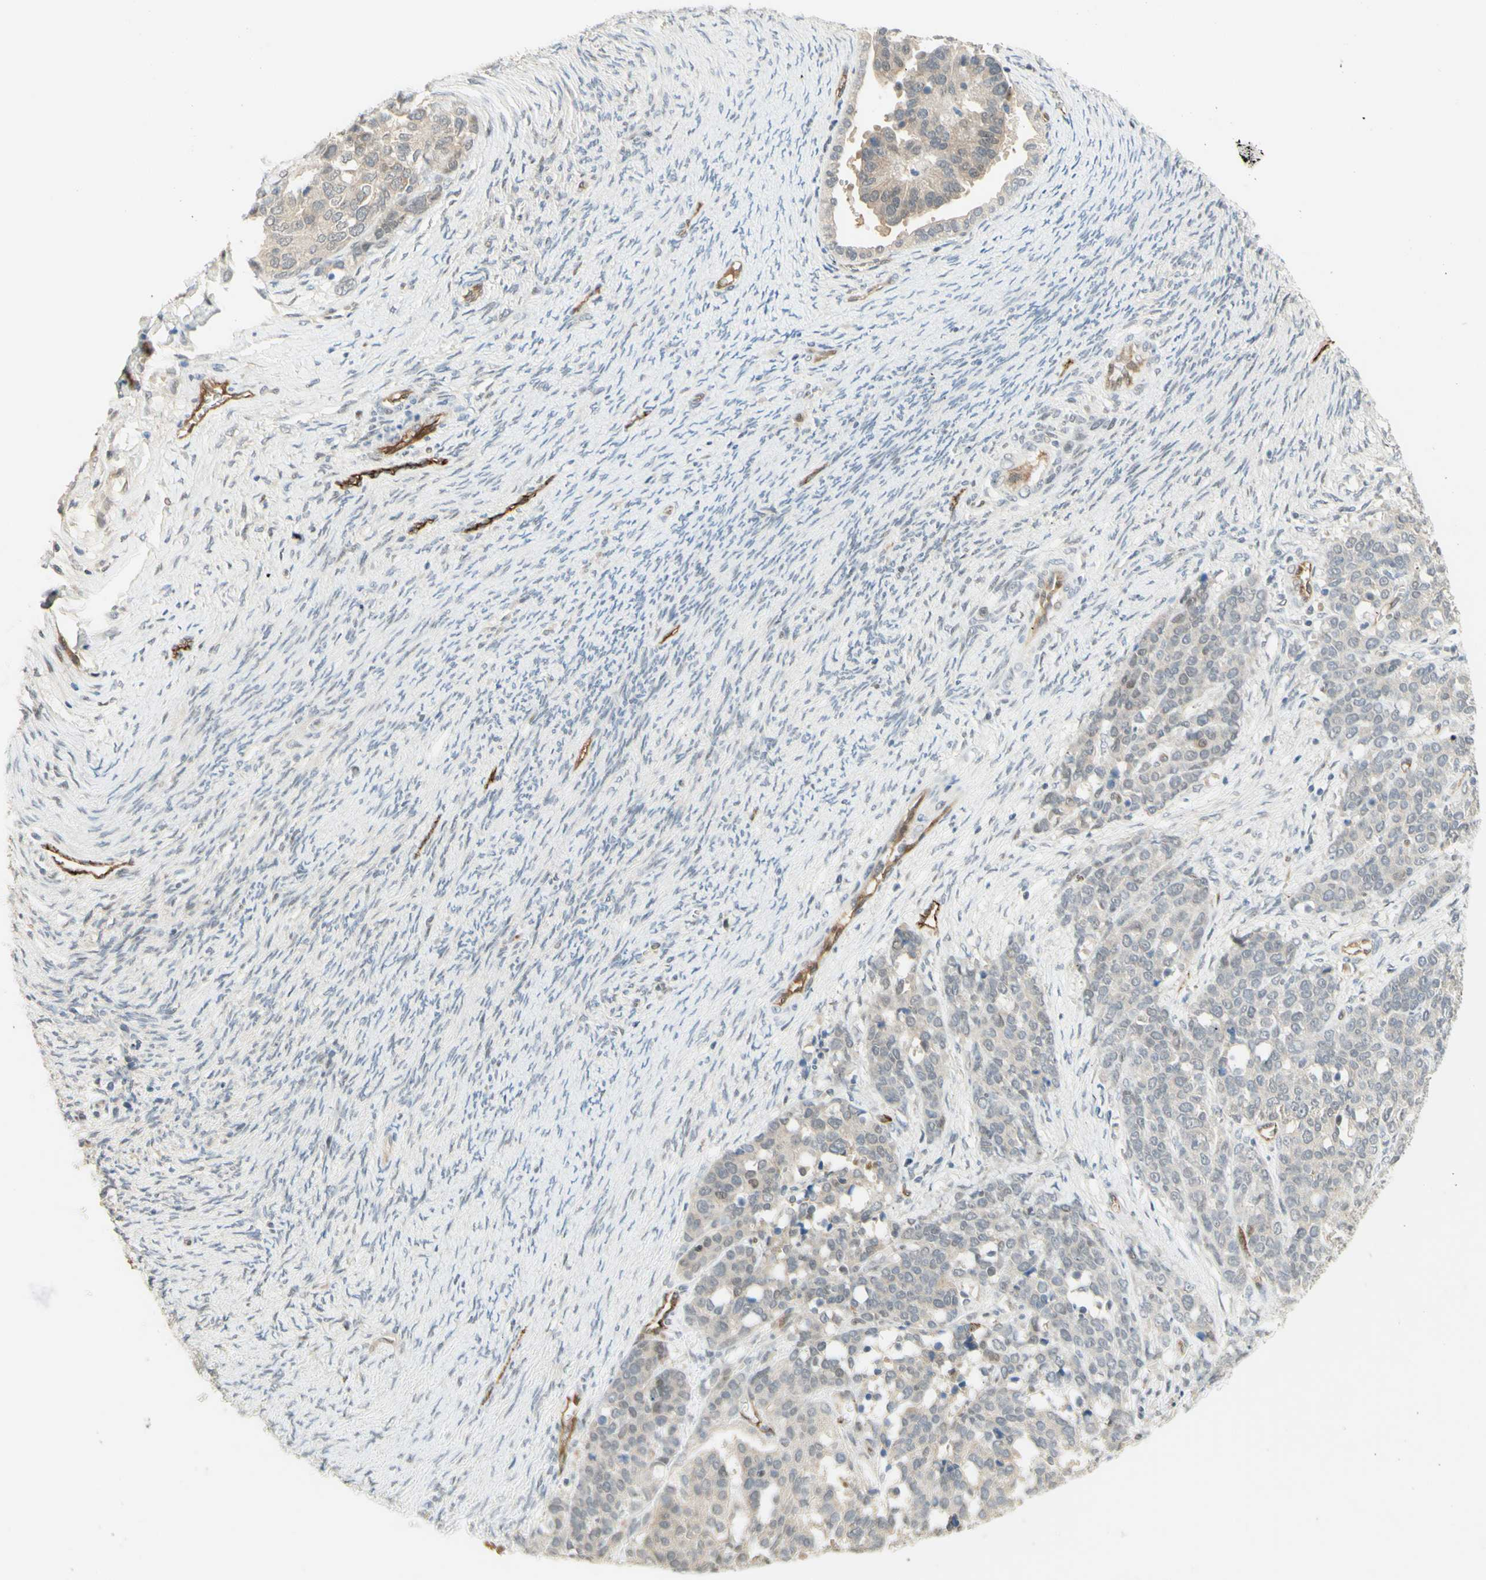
{"staining": {"intensity": "weak", "quantity": "<25%", "location": "cytoplasmic/membranous"}, "tissue": "ovarian cancer", "cell_type": "Tumor cells", "image_type": "cancer", "snomed": [{"axis": "morphology", "description": "Cystadenocarcinoma, serous, NOS"}, {"axis": "topography", "description": "Ovary"}], "caption": "This is a micrograph of immunohistochemistry (IHC) staining of ovarian cancer (serous cystadenocarcinoma), which shows no positivity in tumor cells. (Immunohistochemistry, brightfield microscopy, high magnification).", "gene": "ANGPT2", "patient": {"sex": "female", "age": 44}}